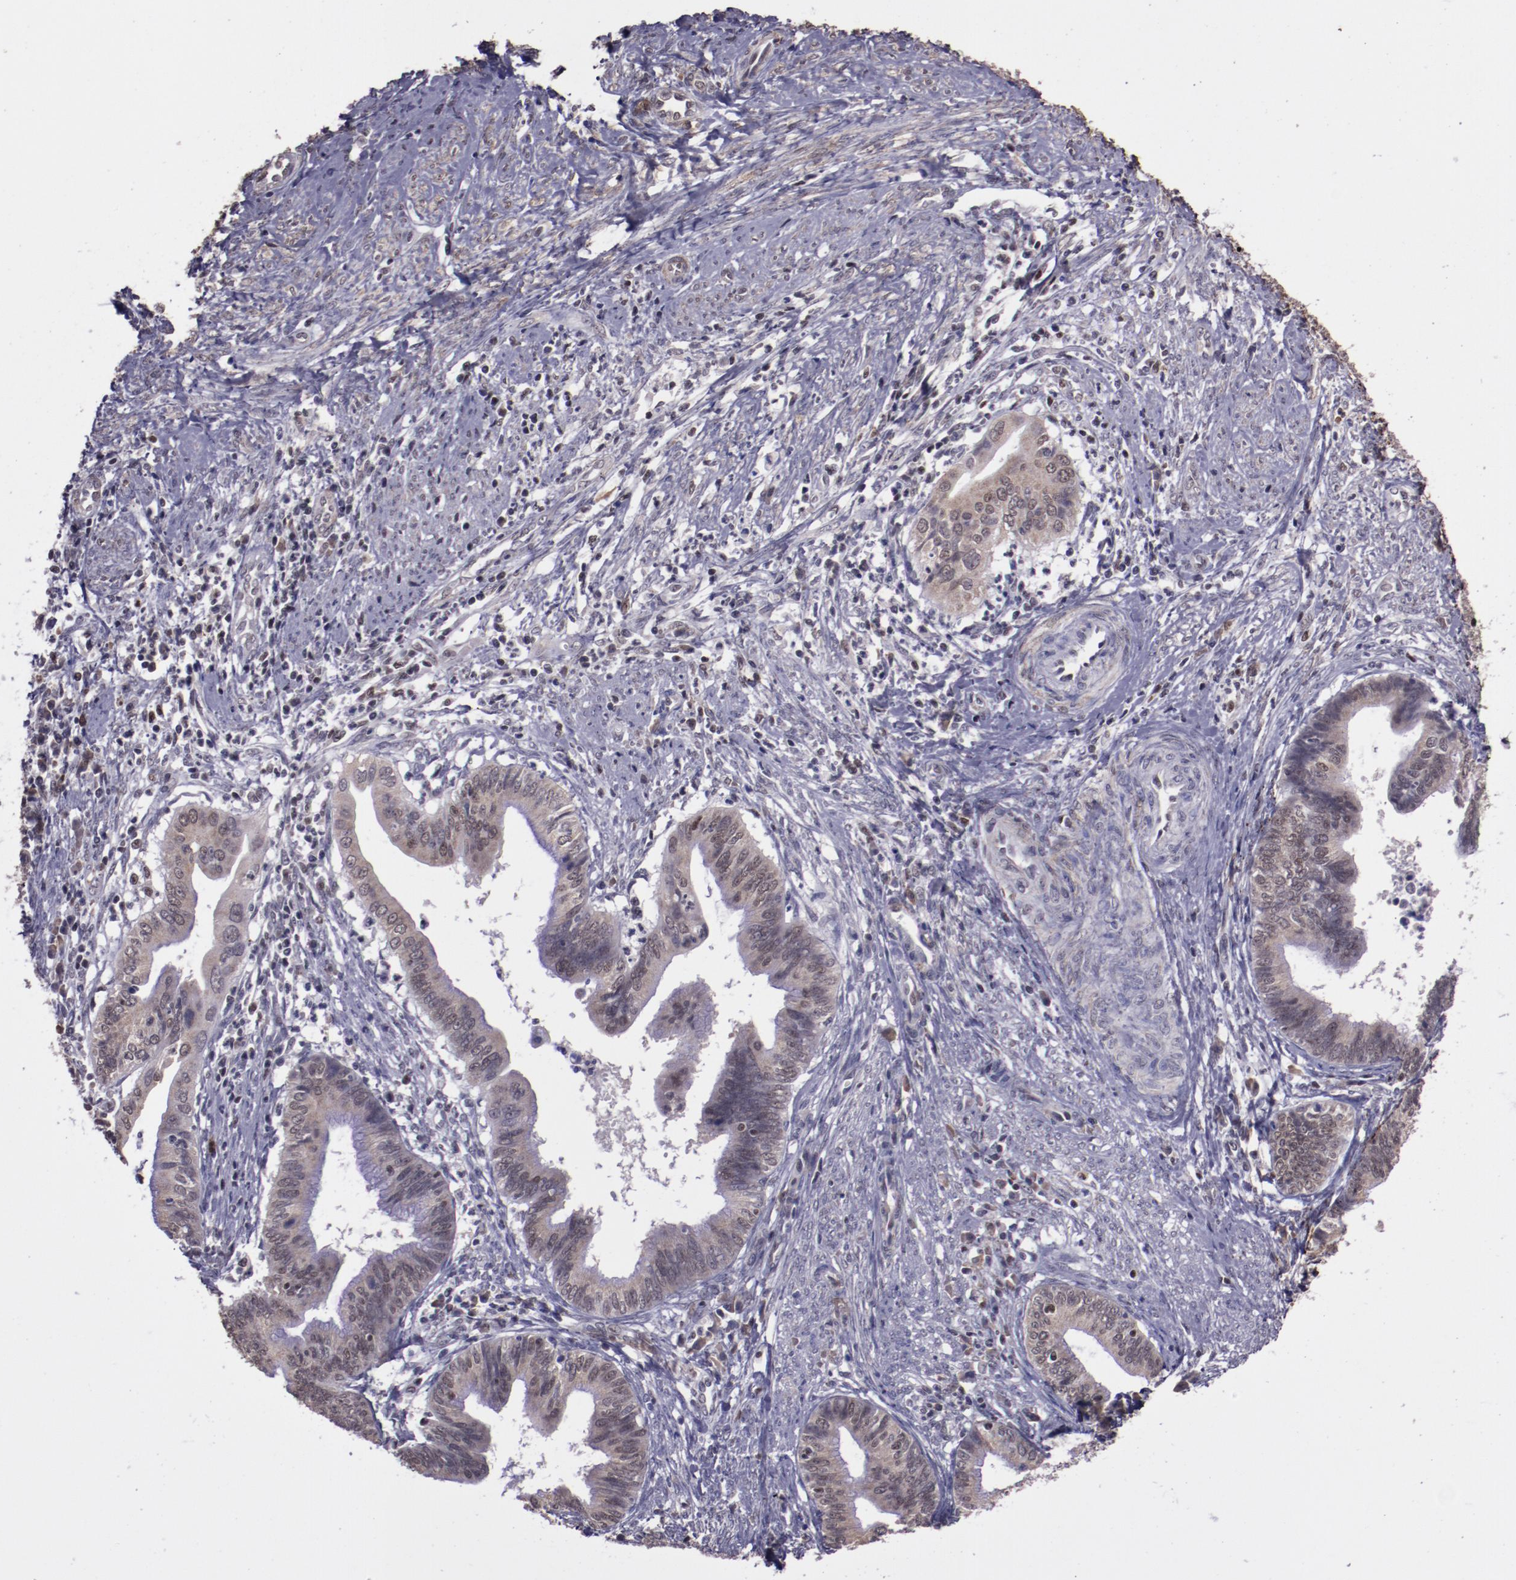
{"staining": {"intensity": "weak", "quantity": ">75%", "location": "cytoplasmic/membranous,nuclear"}, "tissue": "cervical cancer", "cell_type": "Tumor cells", "image_type": "cancer", "snomed": [{"axis": "morphology", "description": "Adenocarcinoma, NOS"}, {"axis": "topography", "description": "Cervix"}], "caption": "IHC (DAB) staining of cervical cancer demonstrates weak cytoplasmic/membranous and nuclear protein expression in approximately >75% of tumor cells.", "gene": "ELF1", "patient": {"sex": "female", "age": 36}}